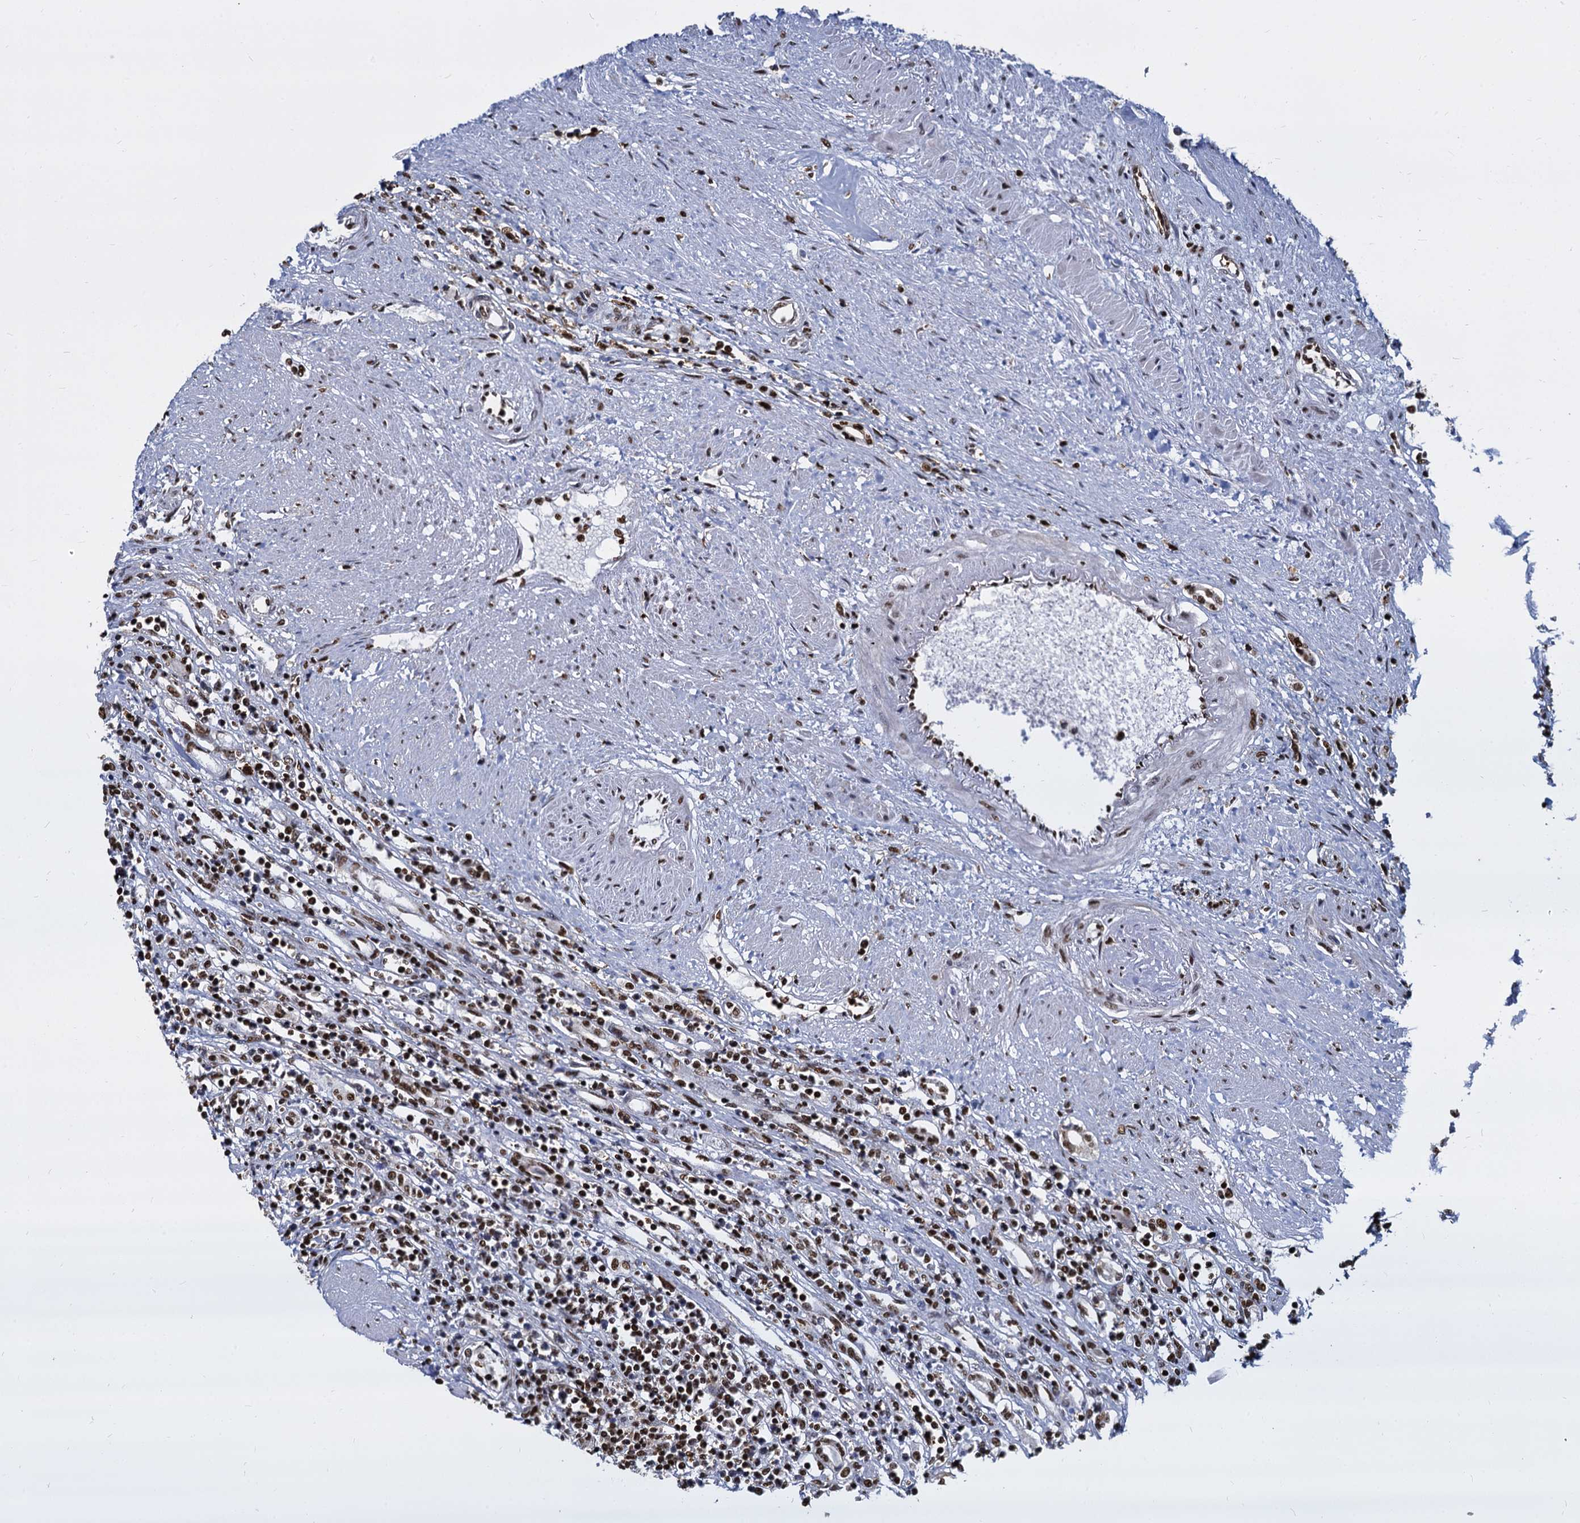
{"staining": {"intensity": "strong", "quantity": ">75%", "location": "nuclear"}, "tissue": "renal cancer", "cell_type": "Tumor cells", "image_type": "cancer", "snomed": [{"axis": "morphology", "description": "Adenocarcinoma, NOS"}, {"axis": "topography", "description": "Kidney"}], "caption": "Human renal cancer stained for a protein (brown) exhibits strong nuclear positive expression in about >75% of tumor cells.", "gene": "DCPS", "patient": {"sex": "male", "age": 59}}